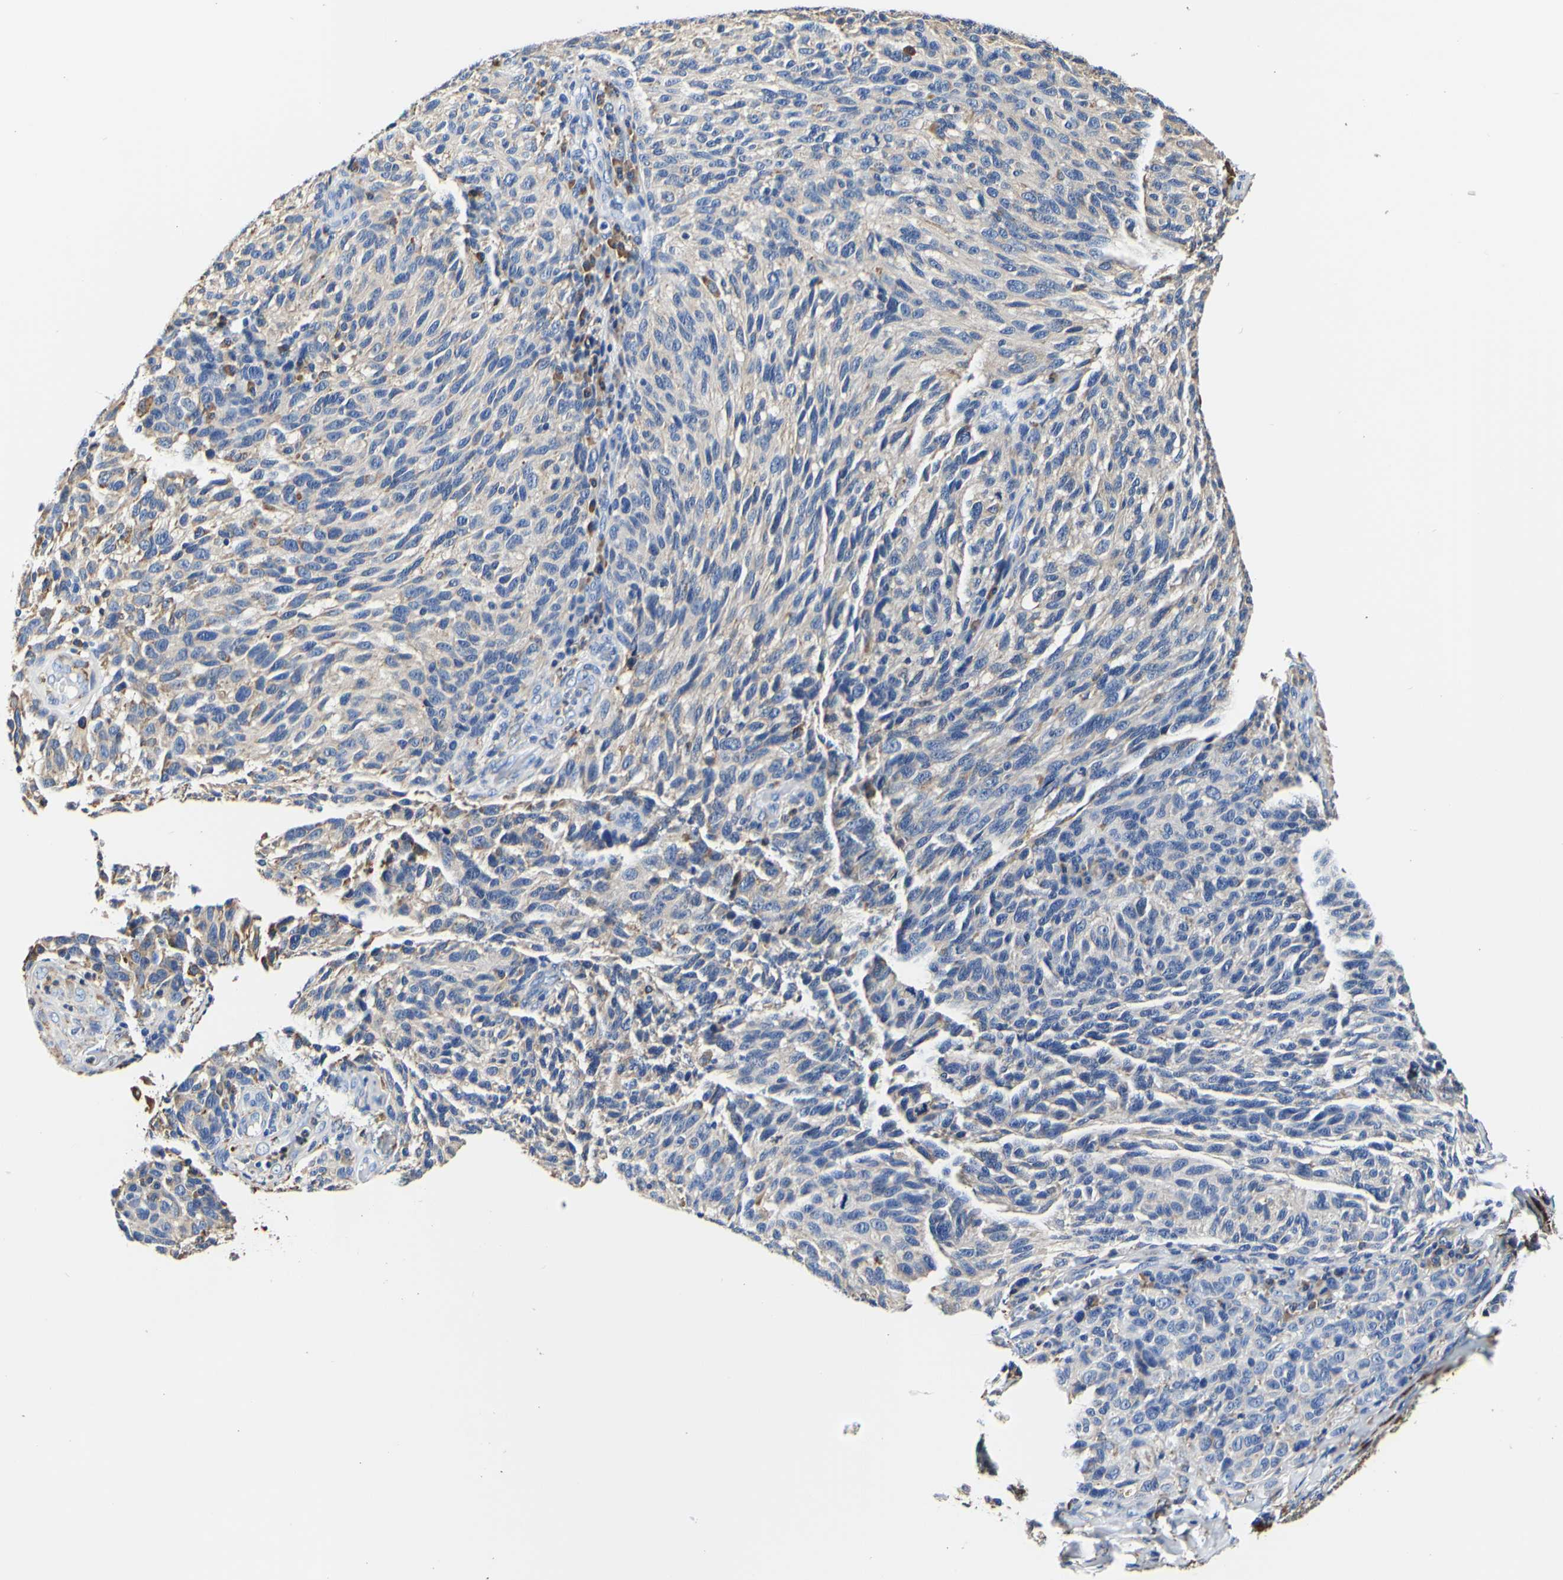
{"staining": {"intensity": "weak", "quantity": "<25%", "location": "cytoplasmic/membranous"}, "tissue": "melanoma", "cell_type": "Tumor cells", "image_type": "cancer", "snomed": [{"axis": "morphology", "description": "Malignant melanoma, NOS"}, {"axis": "topography", "description": "Skin"}], "caption": "This is an immunohistochemistry (IHC) micrograph of malignant melanoma. There is no expression in tumor cells.", "gene": "P4HB", "patient": {"sex": "female", "age": 73}}